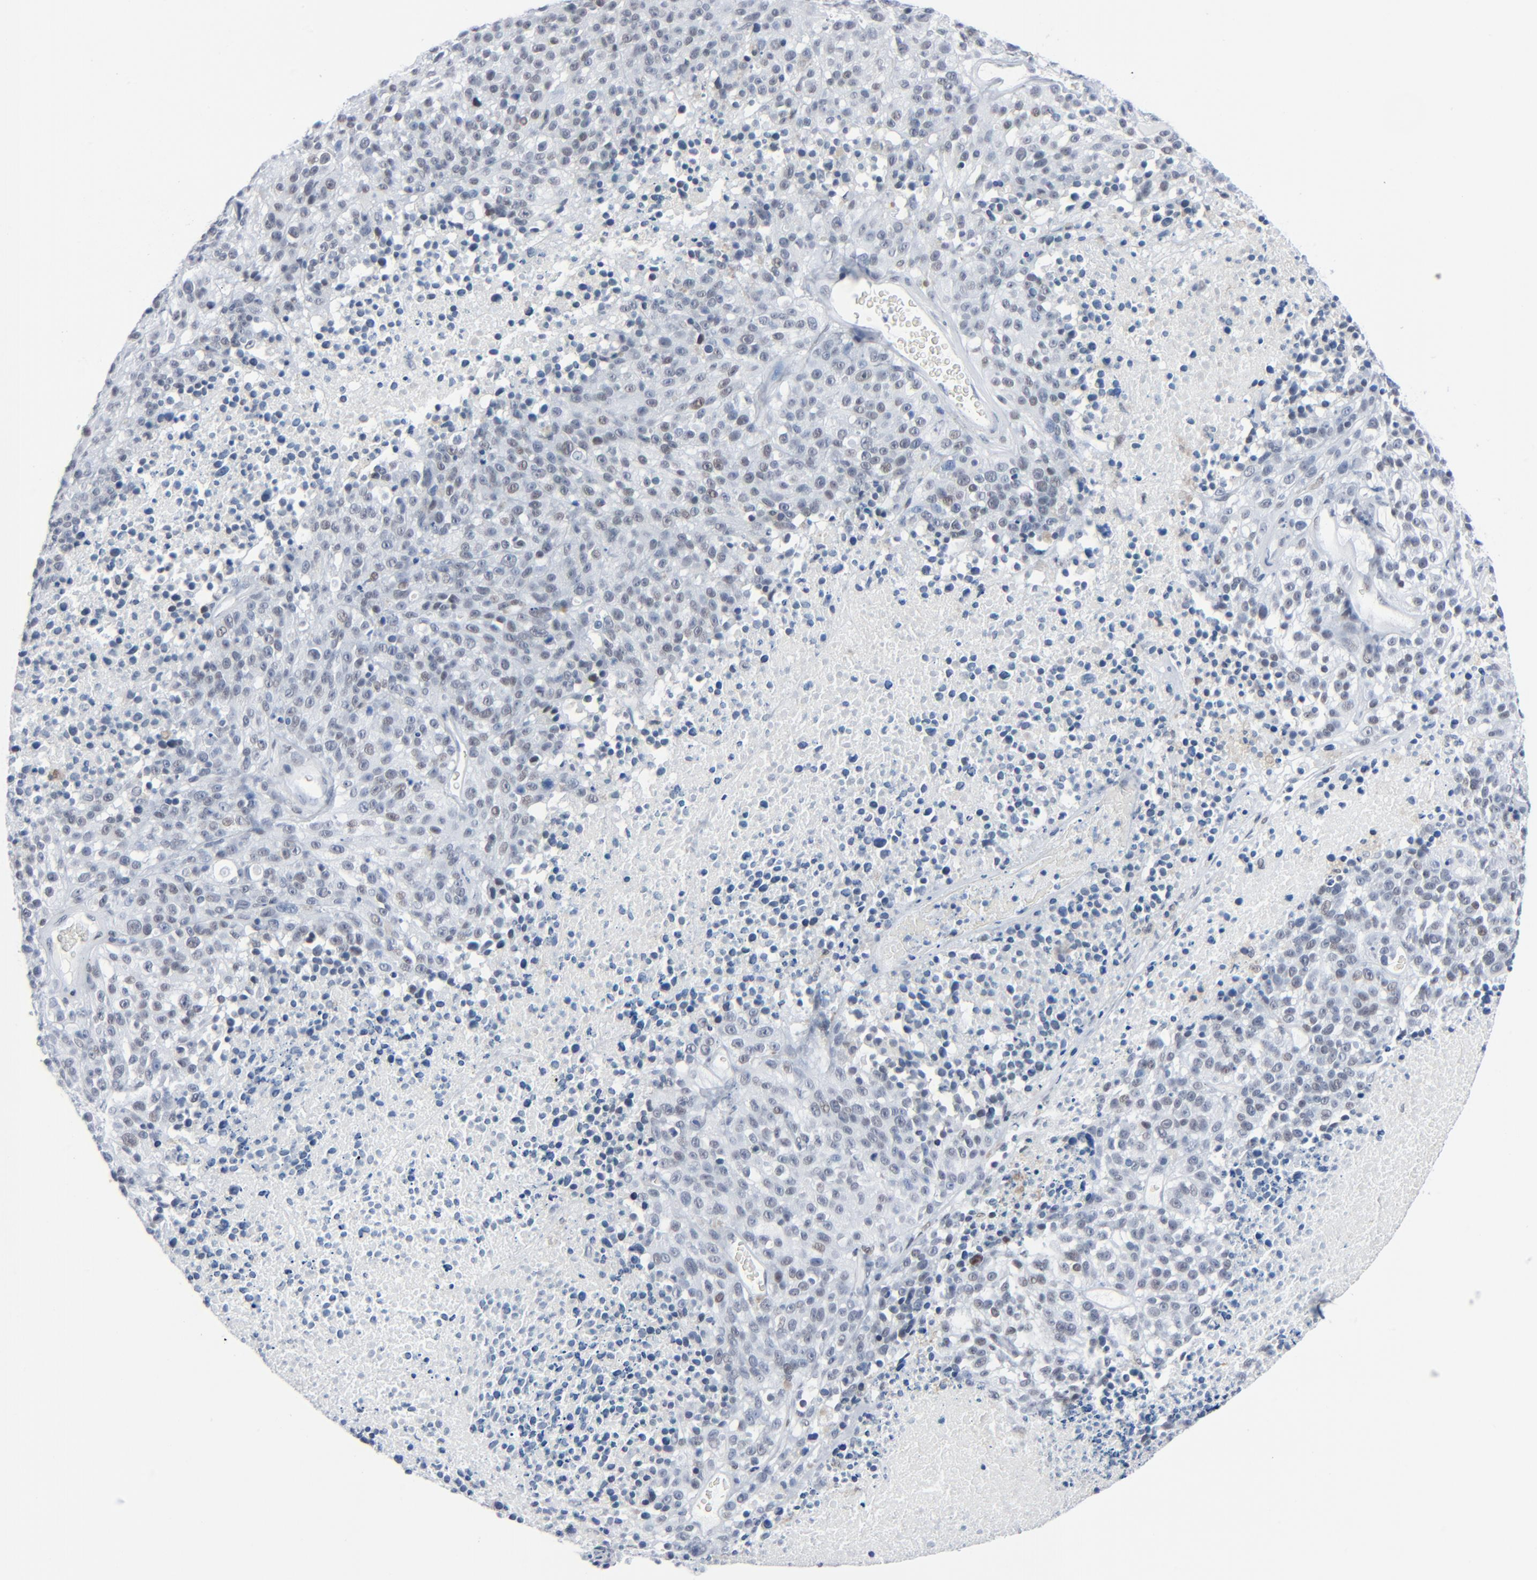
{"staining": {"intensity": "weak", "quantity": "25%-75%", "location": "nuclear"}, "tissue": "melanoma", "cell_type": "Tumor cells", "image_type": "cancer", "snomed": [{"axis": "morphology", "description": "Malignant melanoma, Metastatic site"}, {"axis": "topography", "description": "Cerebral cortex"}], "caption": "Tumor cells demonstrate weak nuclear expression in approximately 25%-75% of cells in melanoma.", "gene": "SIRT1", "patient": {"sex": "female", "age": 52}}